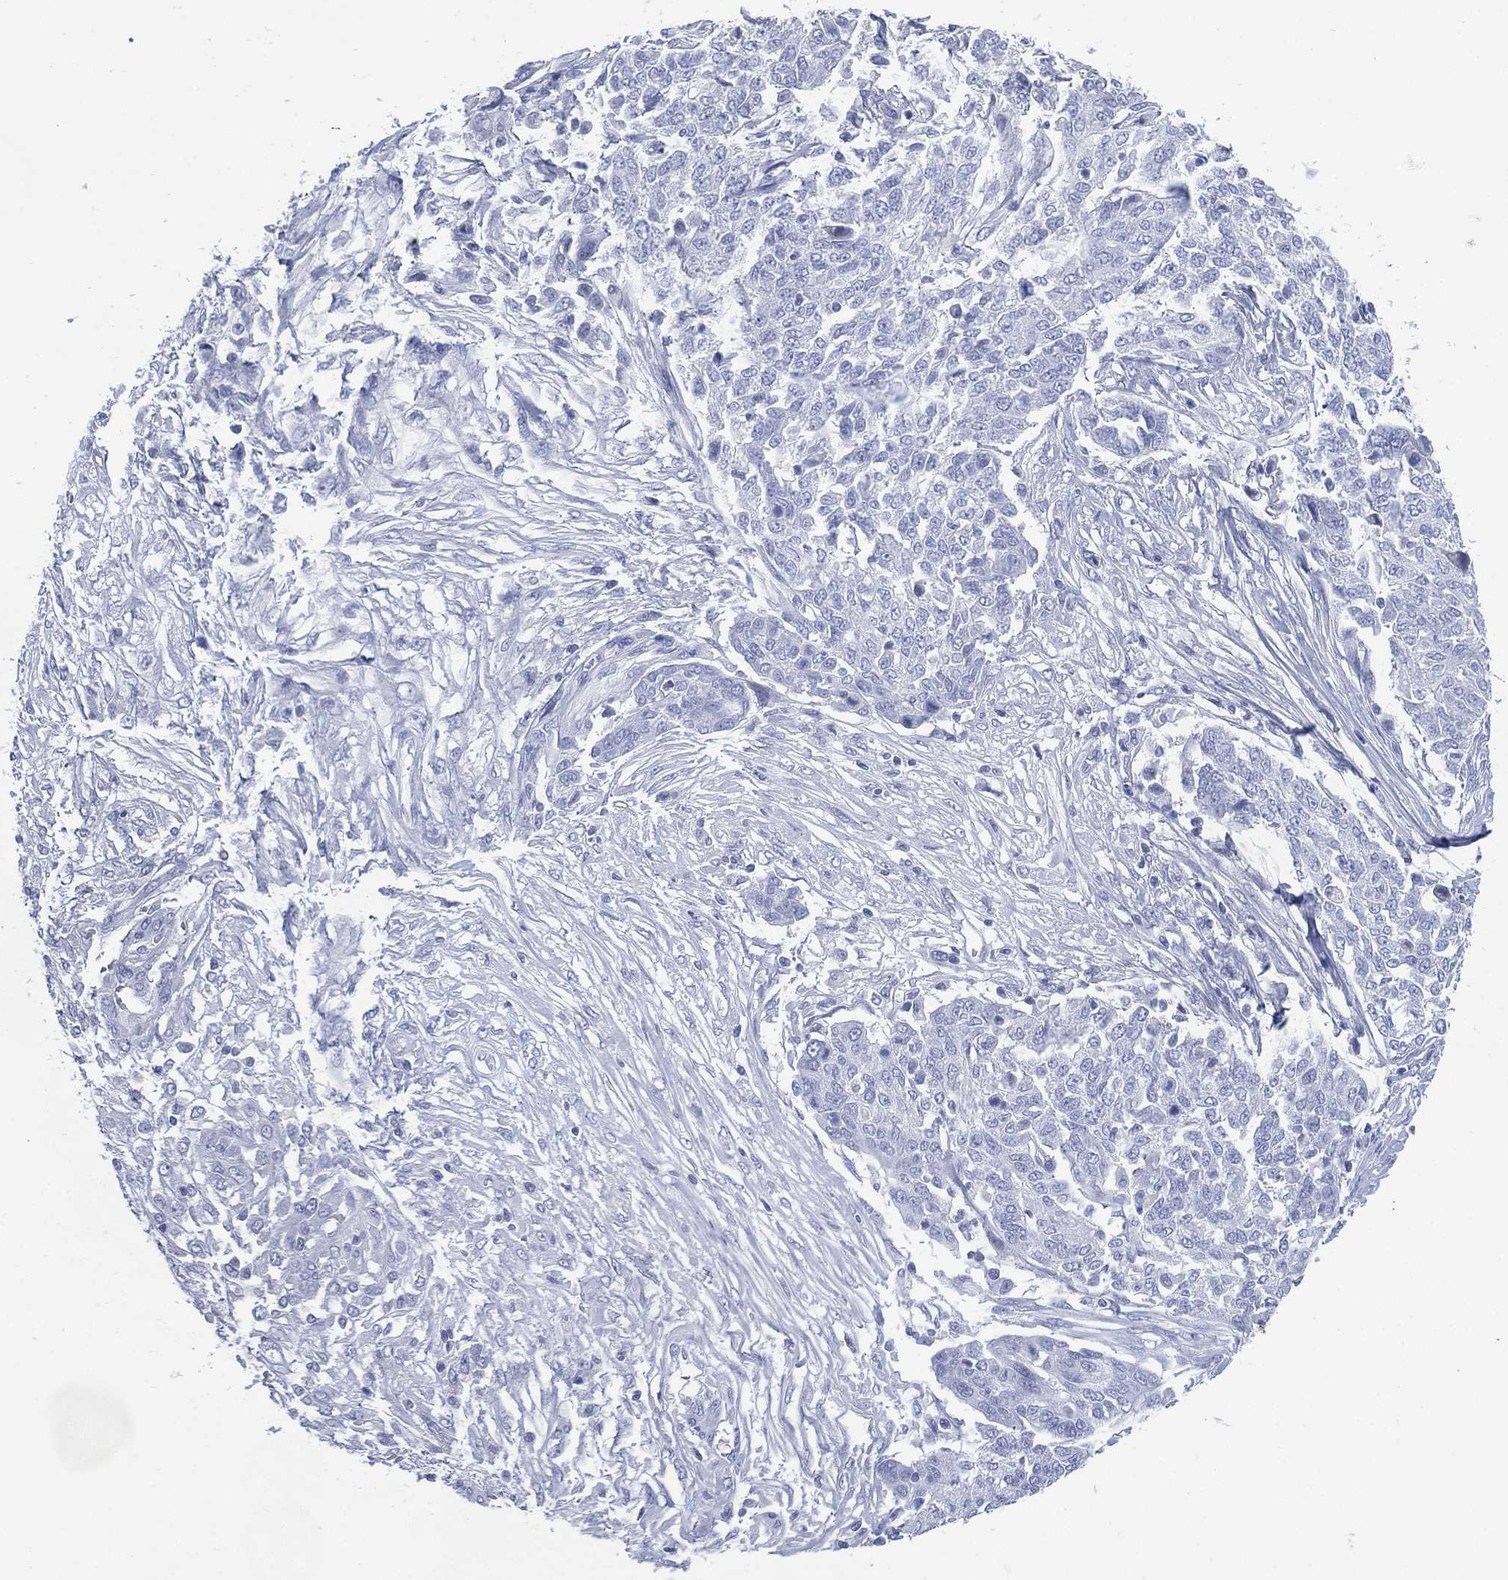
{"staining": {"intensity": "negative", "quantity": "none", "location": "none"}, "tissue": "ovarian cancer", "cell_type": "Tumor cells", "image_type": "cancer", "snomed": [{"axis": "morphology", "description": "Cystadenocarcinoma, serous, NOS"}, {"axis": "topography", "description": "Ovary"}], "caption": "An immunohistochemistry (IHC) photomicrograph of serous cystadenocarcinoma (ovarian) is shown. There is no staining in tumor cells of serous cystadenocarcinoma (ovarian). (Immunohistochemistry, brightfield microscopy, high magnification).", "gene": "TMEM247", "patient": {"sex": "female", "age": 67}}